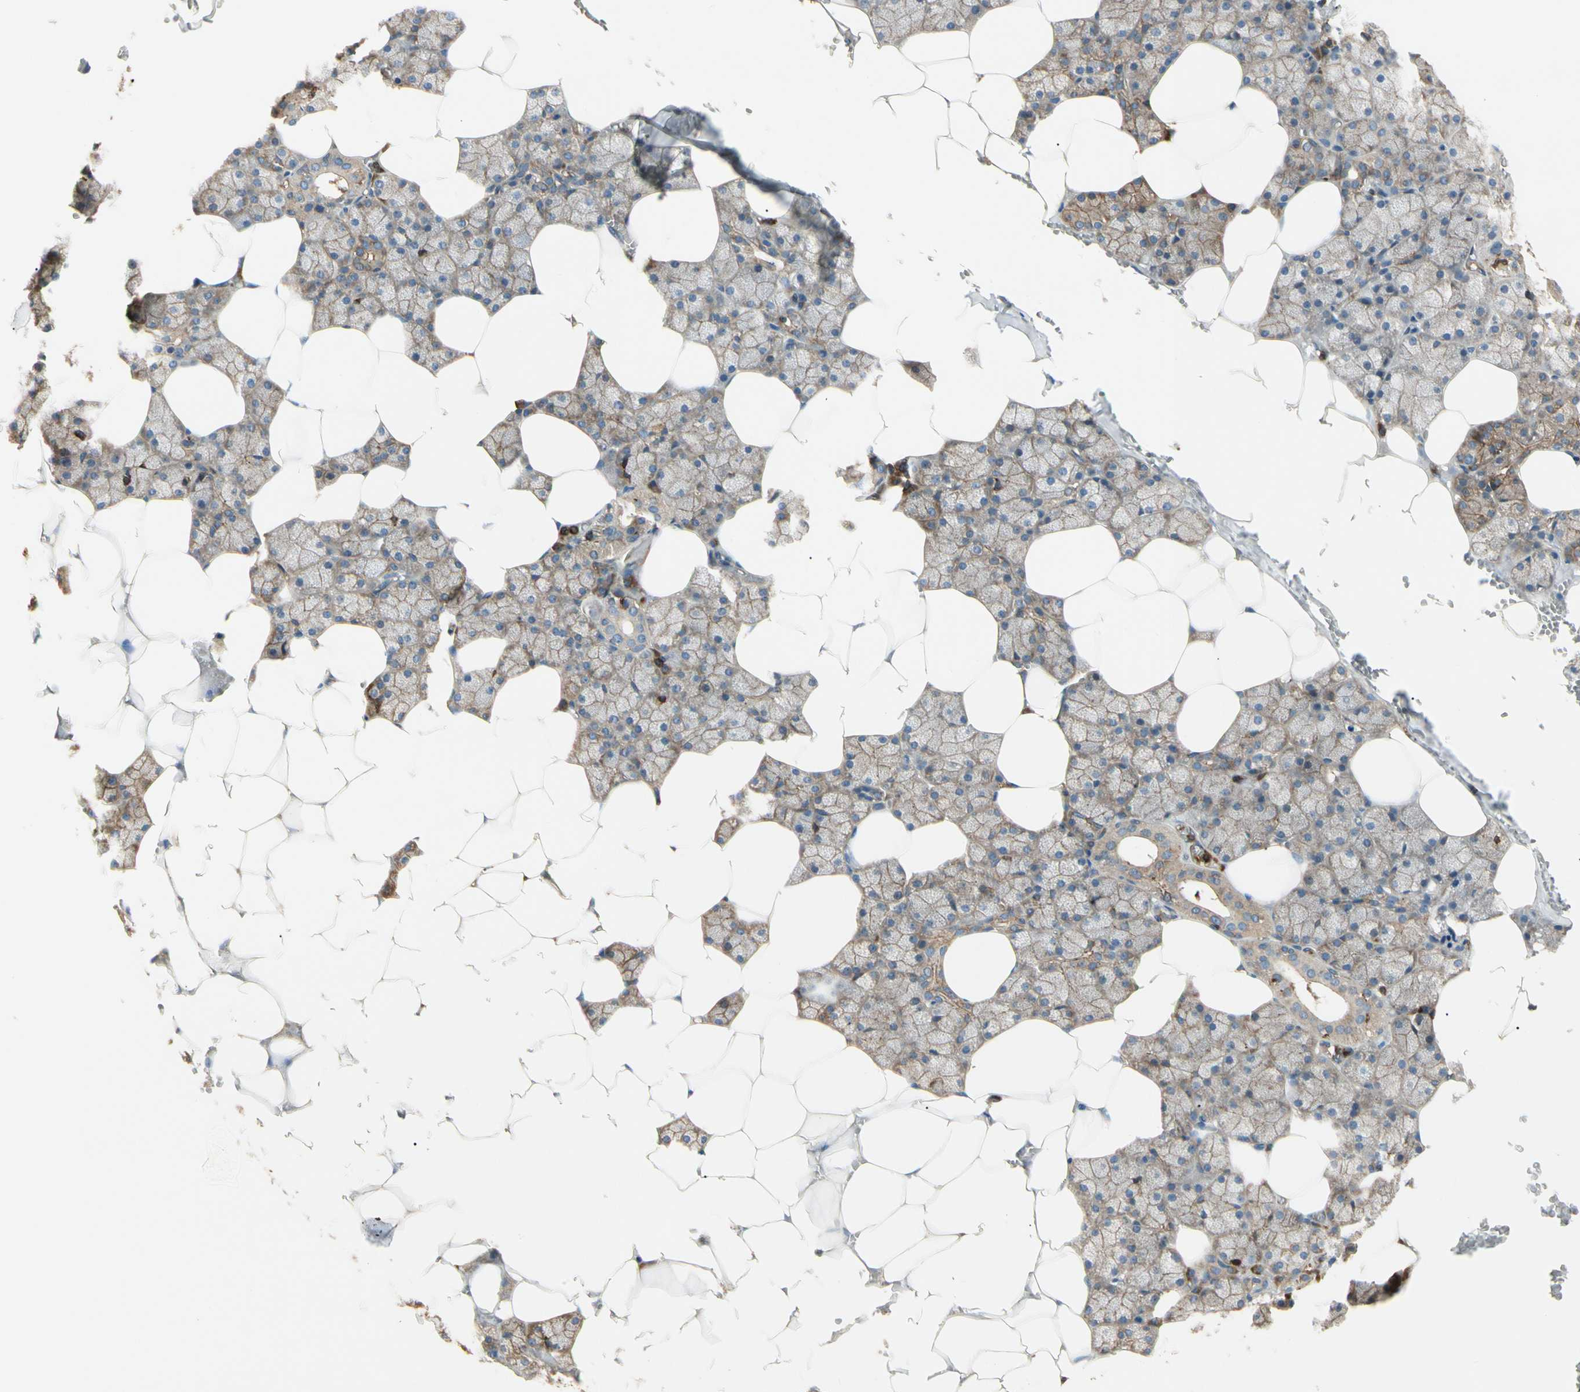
{"staining": {"intensity": "moderate", "quantity": ">75%", "location": "cytoplasmic/membranous"}, "tissue": "salivary gland", "cell_type": "Glandular cells", "image_type": "normal", "snomed": [{"axis": "morphology", "description": "Normal tissue, NOS"}, {"axis": "topography", "description": "Salivary gland"}], "caption": "Immunohistochemical staining of benign human salivary gland reveals medium levels of moderate cytoplasmic/membranous expression in approximately >75% of glandular cells. (DAB IHC, brown staining for protein, blue staining for nuclei).", "gene": "ARPC2", "patient": {"sex": "male", "age": 62}}